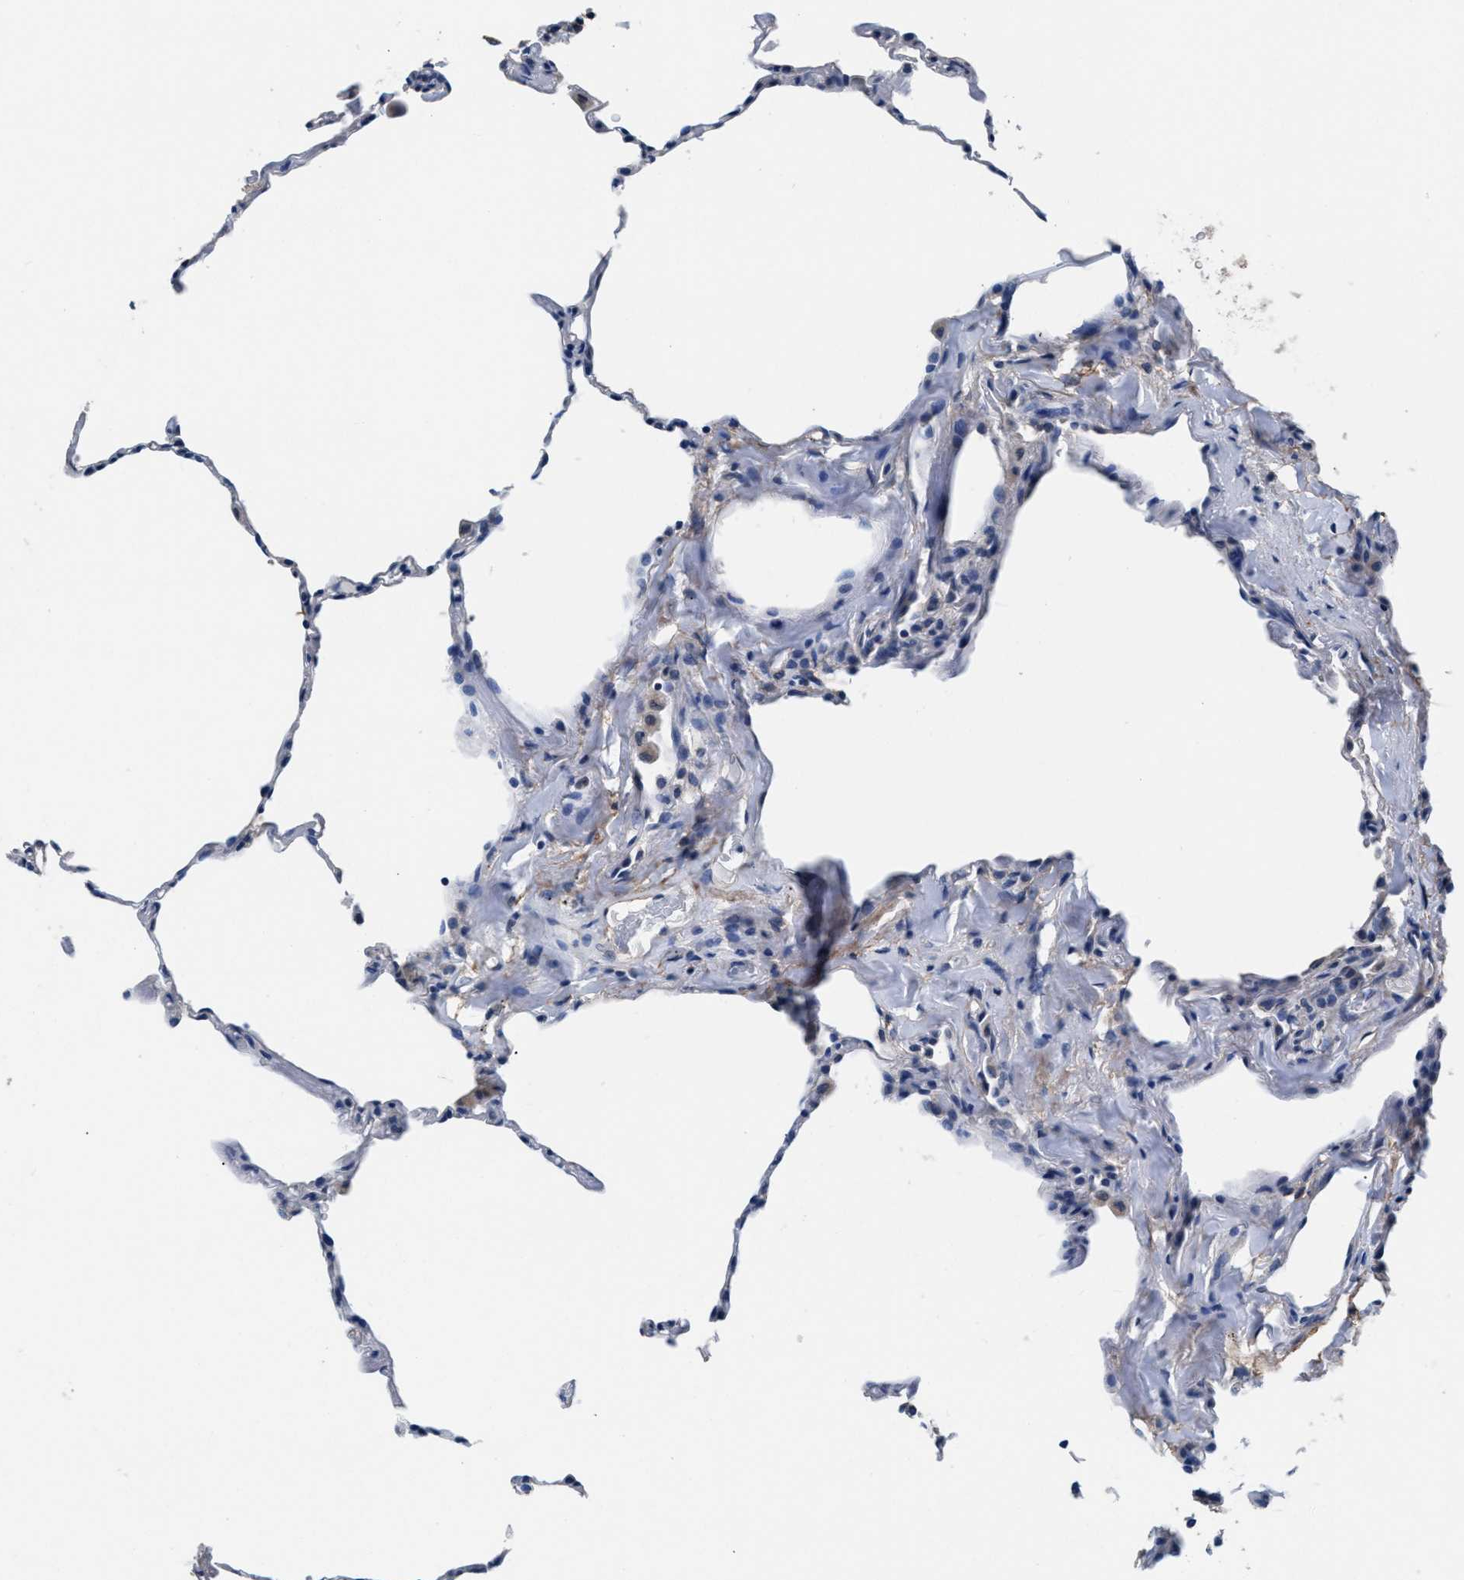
{"staining": {"intensity": "weak", "quantity": "<25%", "location": "cytoplasmic/membranous"}, "tissue": "lung", "cell_type": "Alveolar cells", "image_type": "normal", "snomed": [{"axis": "morphology", "description": "Normal tissue, NOS"}, {"axis": "topography", "description": "Lung"}], "caption": "Immunohistochemistry (IHC) micrograph of unremarkable lung: human lung stained with DAB (3,3'-diaminobenzidine) reveals no significant protein expression in alveolar cells.", "gene": "MYH3", "patient": {"sex": "male", "age": 59}}